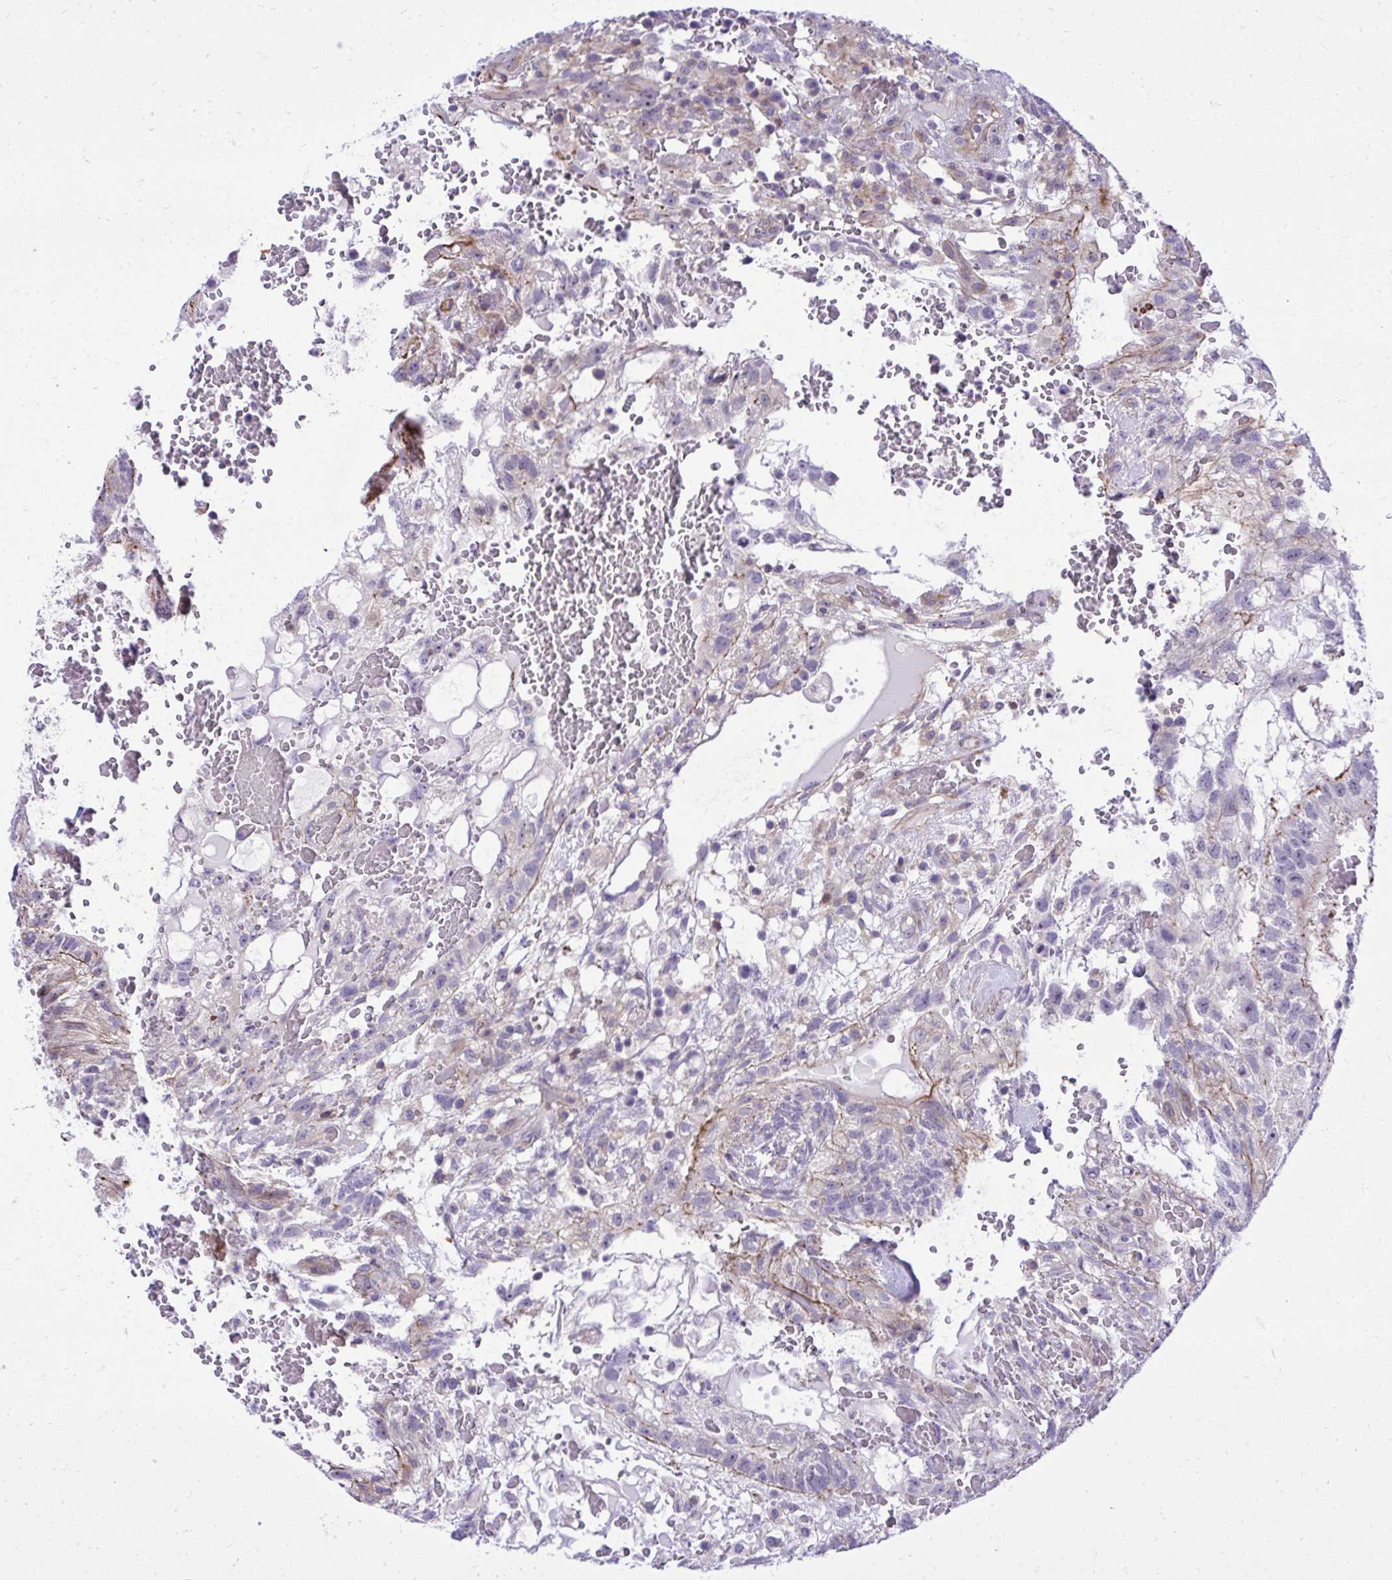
{"staining": {"intensity": "negative", "quantity": "none", "location": "none"}, "tissue": "testis cancer", "cell_type": "Tumor cells", "image_type": "cancer", "snomed": [{"axis": "morphology", "description": "Normal tissue, NOS"}, {"axis": "morphology", "description": "Carcinoma, Embryonal, NOS"}, {"axis": "topography", "description": "Testis"}], "caption": "Testis cancer was stained to show a protein in brown. There is no significant staining in tumor cells.", "gene": "GRK4", "patient": {"sex": "male", "age": 32}}